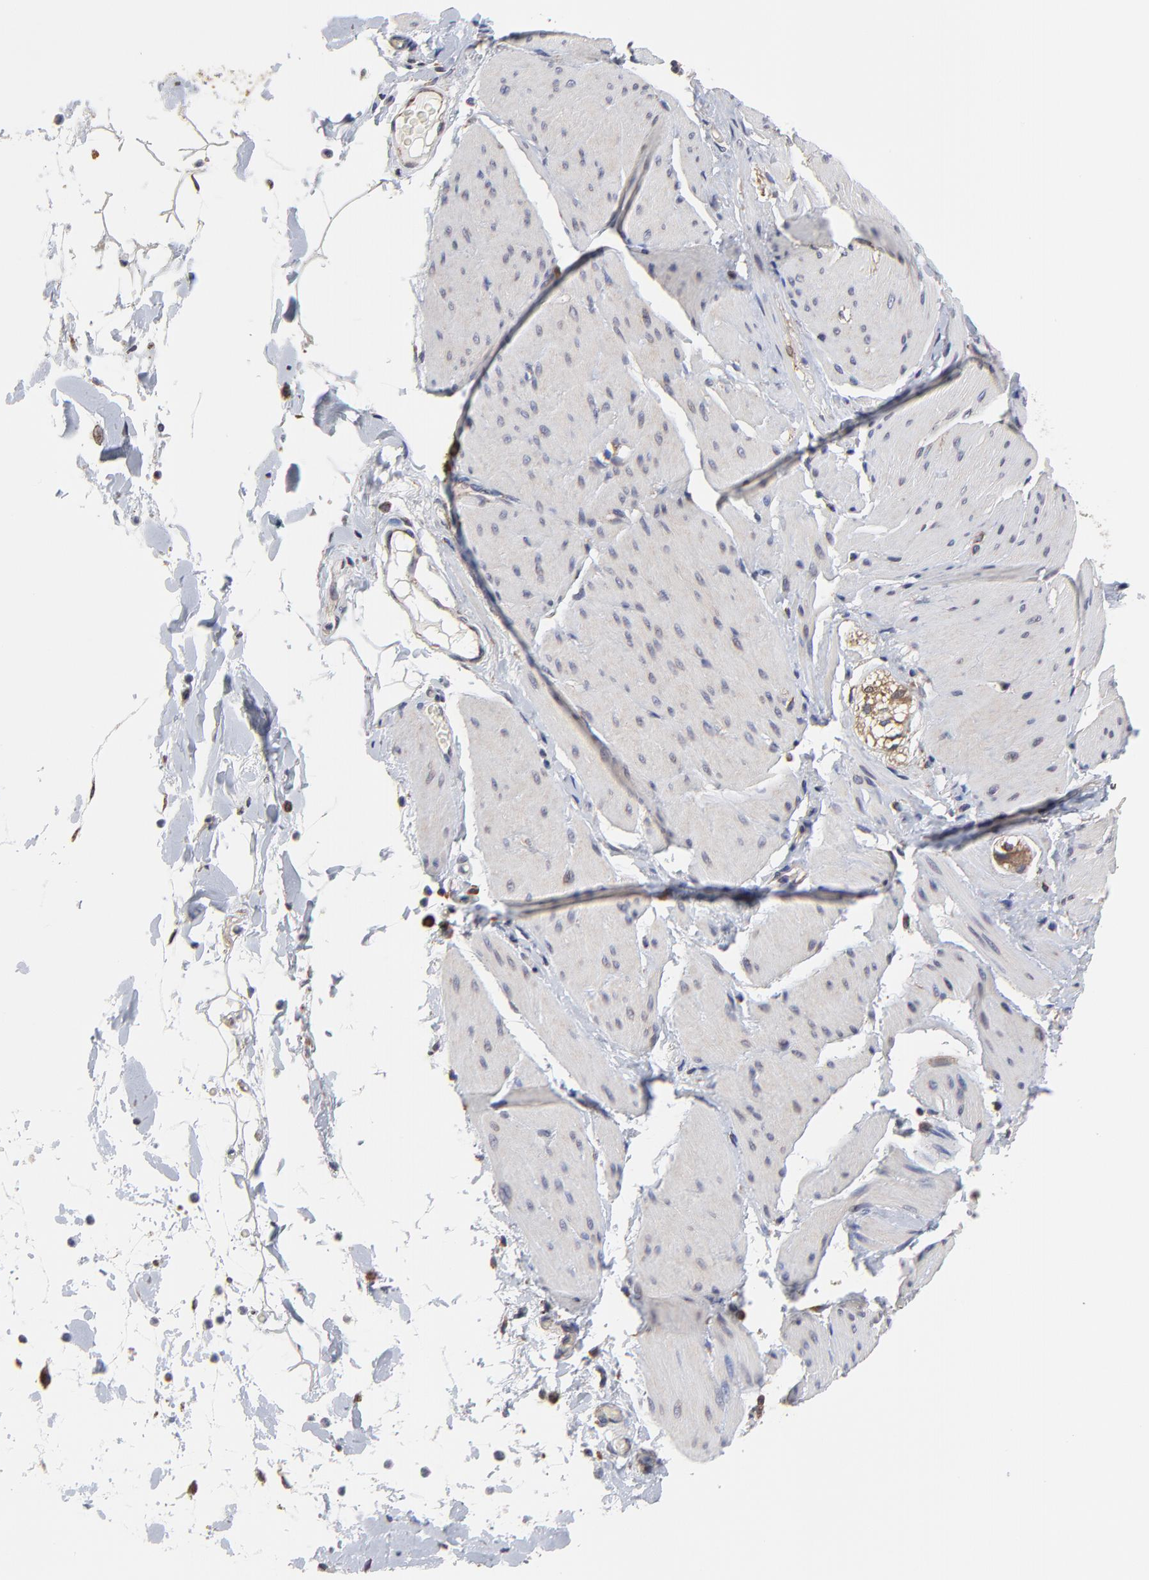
{"staining": {"intensity": "negative", "quantity": "none", "location": "none"}, "tissue": "smooth muscle", "cell_type": "Smooth muscle cells", "image_type": "normal", "snomed": [{"axis": "morphology", "description": "Normal tissue, NOS"}, {"axis": "topography", "description": "Smooth muscle"}, {"axis": "topography", "description": "Colon"}], "caption": "Immunohistochemical staining of unremarkable human smooth muscle demonstrates no significant positivity in smooth muscle cells. (DAB (3,3'-diaminobenzidine) immunohistochemistry (IHC) visualized using brightfield microscopy, high magnification).", "gene": "ZNF550", "patient": {"sex": "male", "age": 67}}